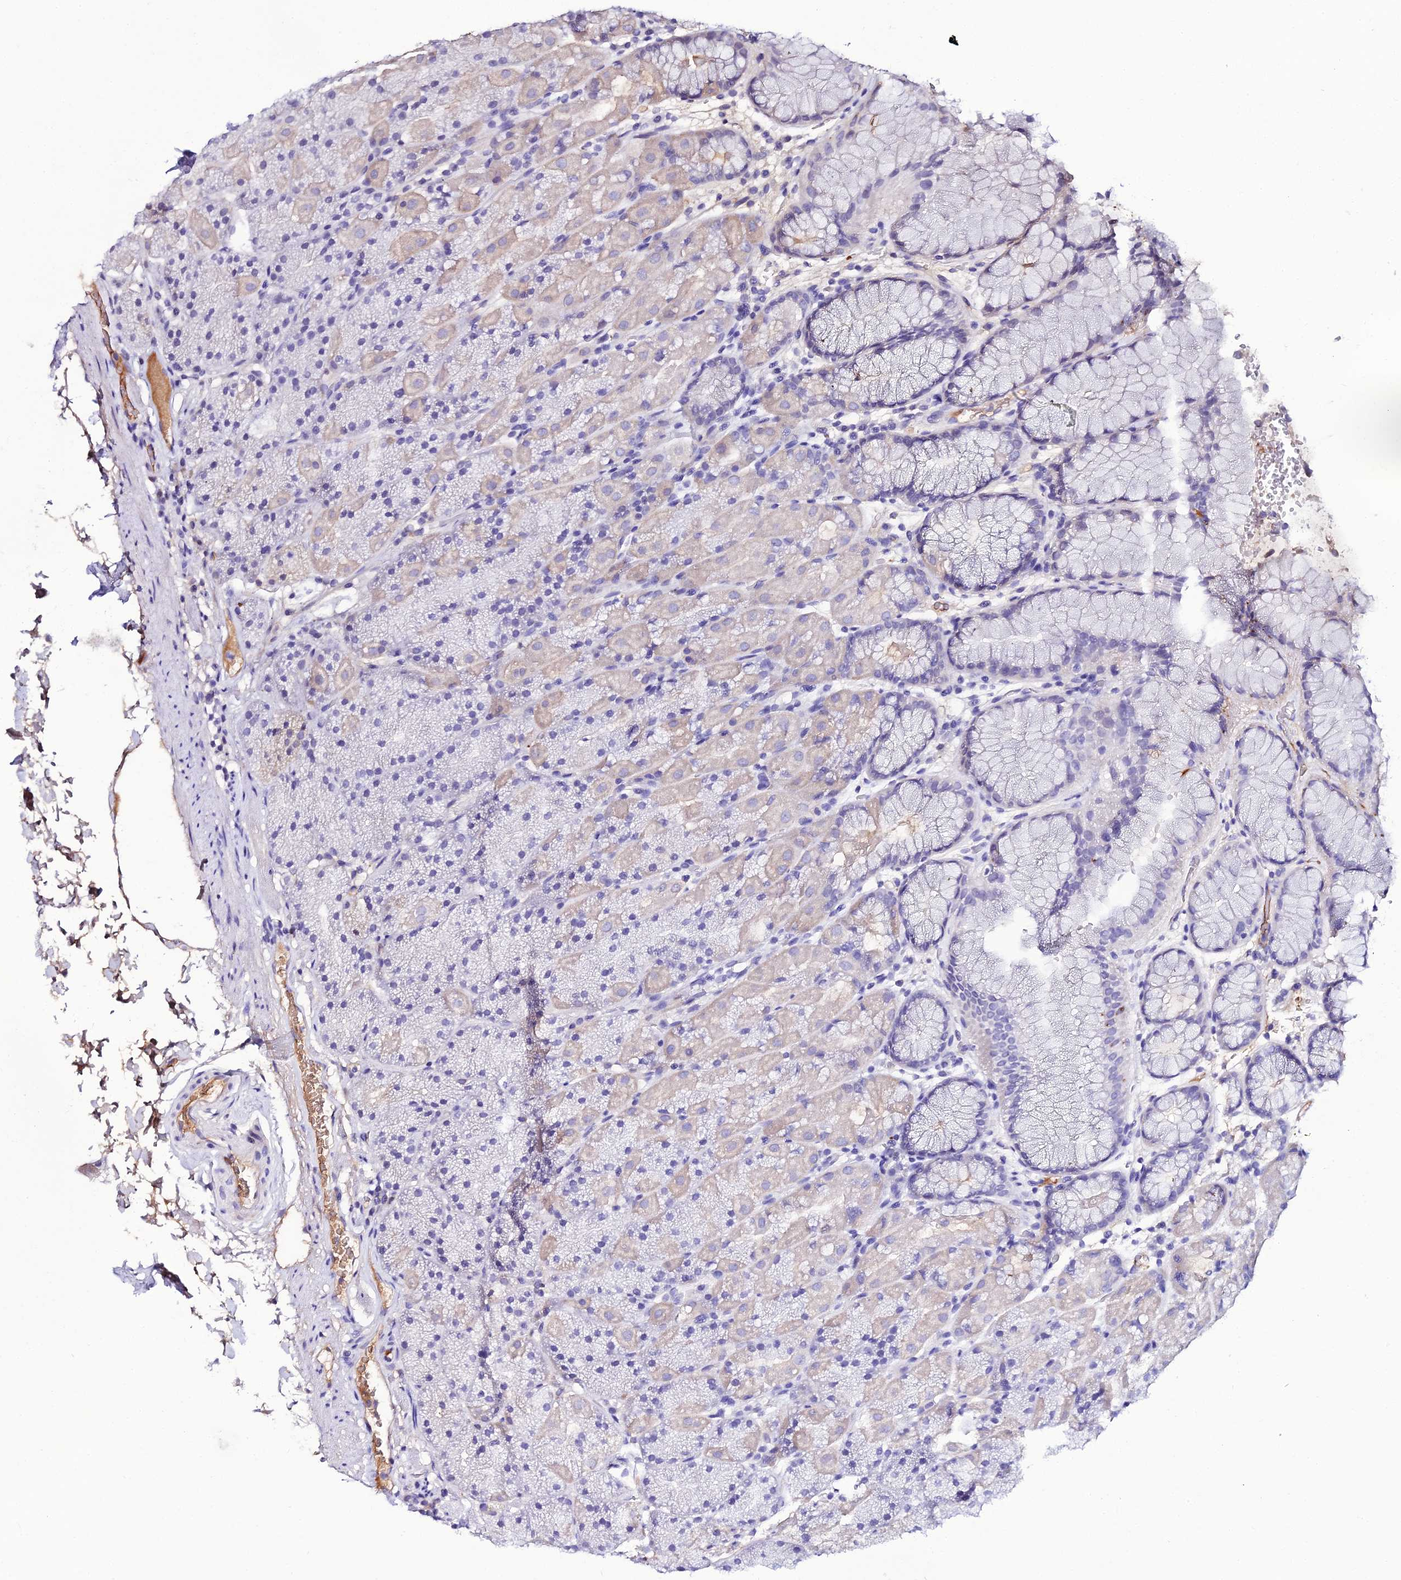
{"staining": {"intensity": "weak", "quantity": "<25%", "location": "cytoplasmic/membranous"}, "tissue": "stomach", "cell_type": "Glandular cells", "image_type": "normal", "snomed": [{"axis": "morphology", "description": "Normal tissue, NOS"}, {"axis": "topography", "description": "Stomach, upper"}, {"axis": "topography", "description": "Stomach, lower"}], "caption": "Human stomach stained for a protein using IHC shows no expression in glandular cells.", "gene": "DEFB132", "patient": {"sex": "male", "age": 67}}